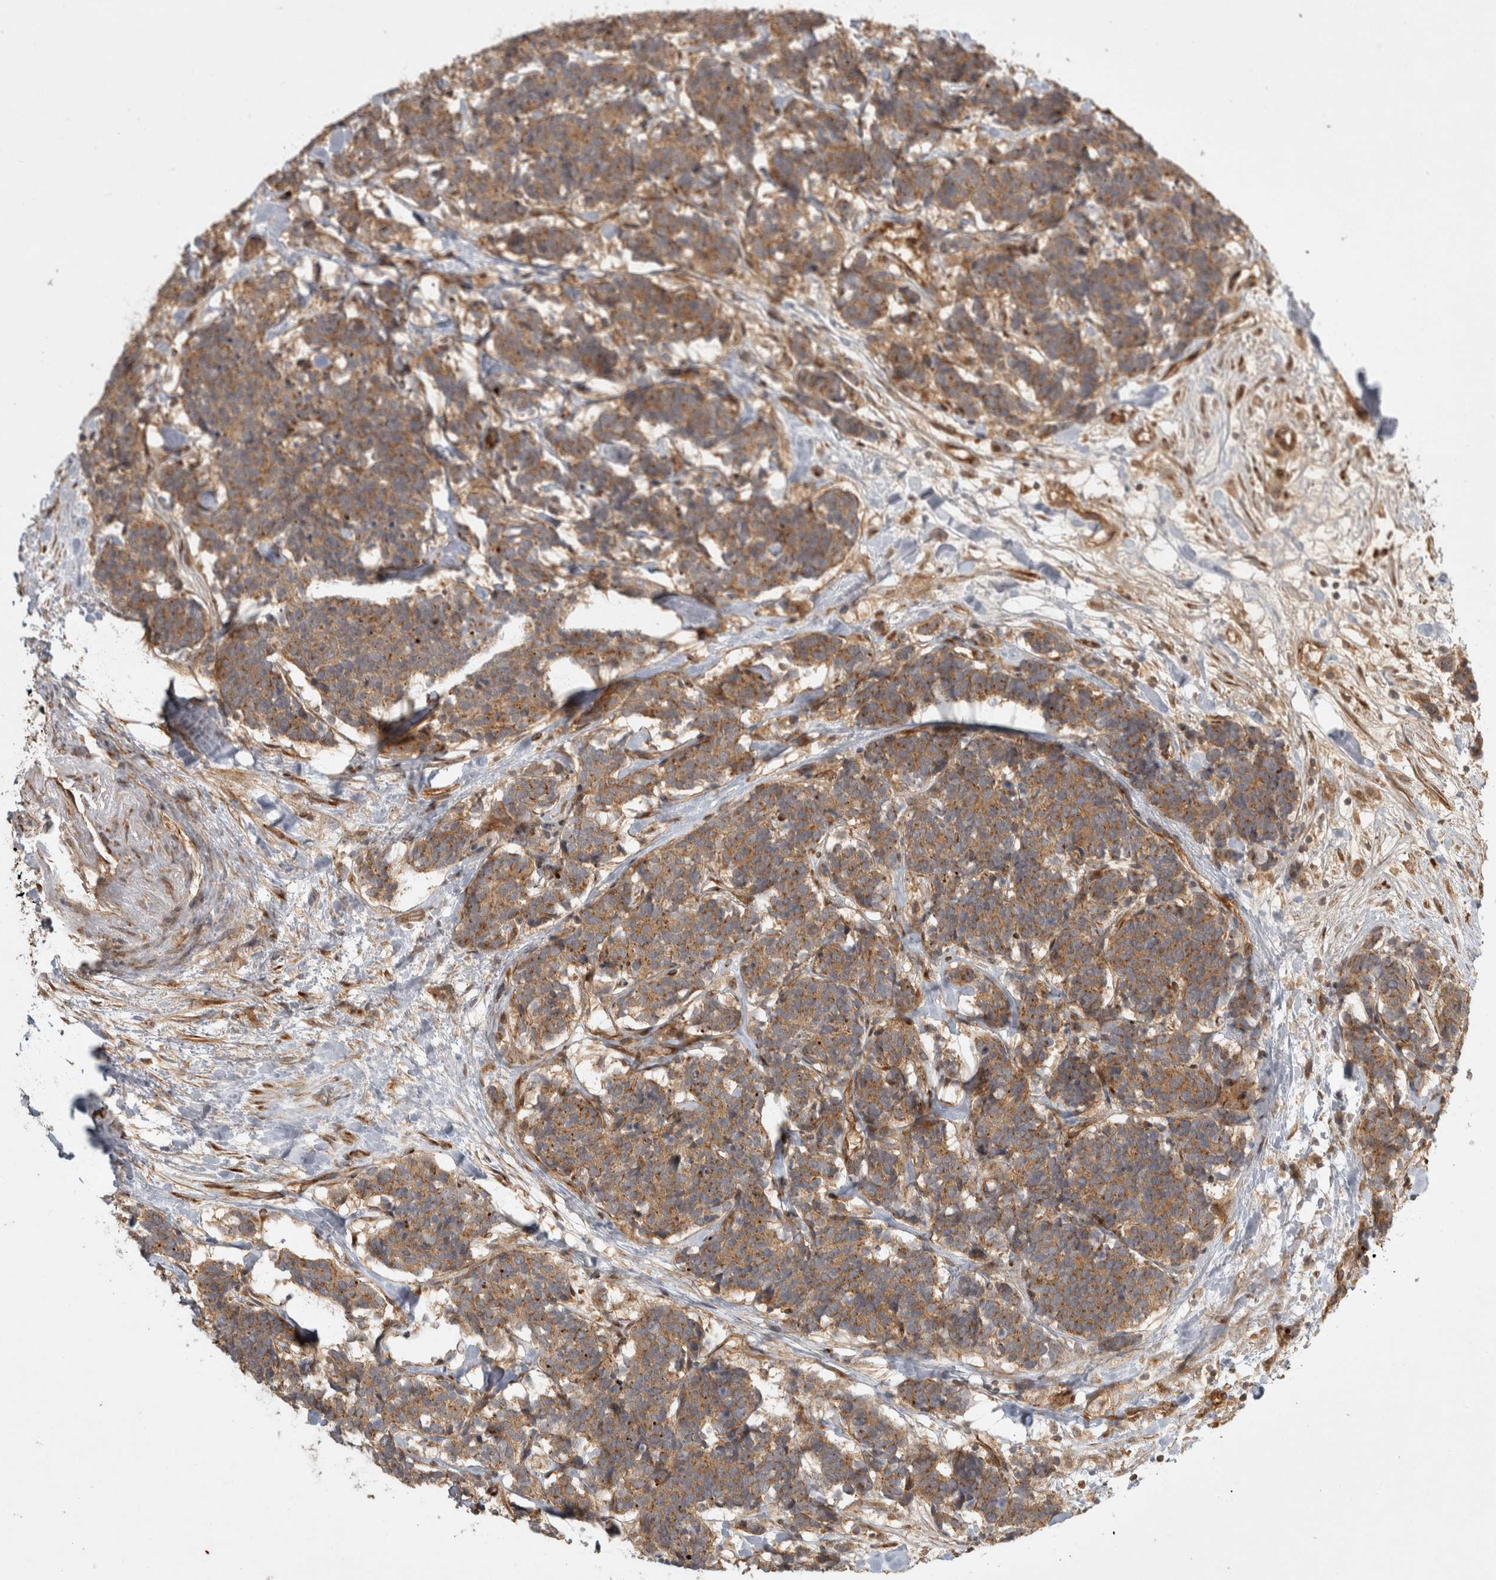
{"staining": {"intensity": "moderate", "quantity": ">75%", "location": "cytoplasmic/membranous"}, "tissue": "carcinoid", "cell_type": "Tumor cells", "image_type": "cancer", "snomed": [{"axis": "morphology", "description": "Carcinoma, NOS"}, {"axis": "morphology", "description": "Carcinoid, malignant, NOS"}, {"axis": "topography", "description": "Urinary bladder"}], "caption": "The histopathology image exhibits staining of carcinoid, revealing moderate cytoplasmic/membranous protein expression (brown color) within tumor cells. The protein is shown in brown color, while the nuclei are stained blue.", "gene": "CAMSAP2", "patient": {"sex": "male", "age": 57}}